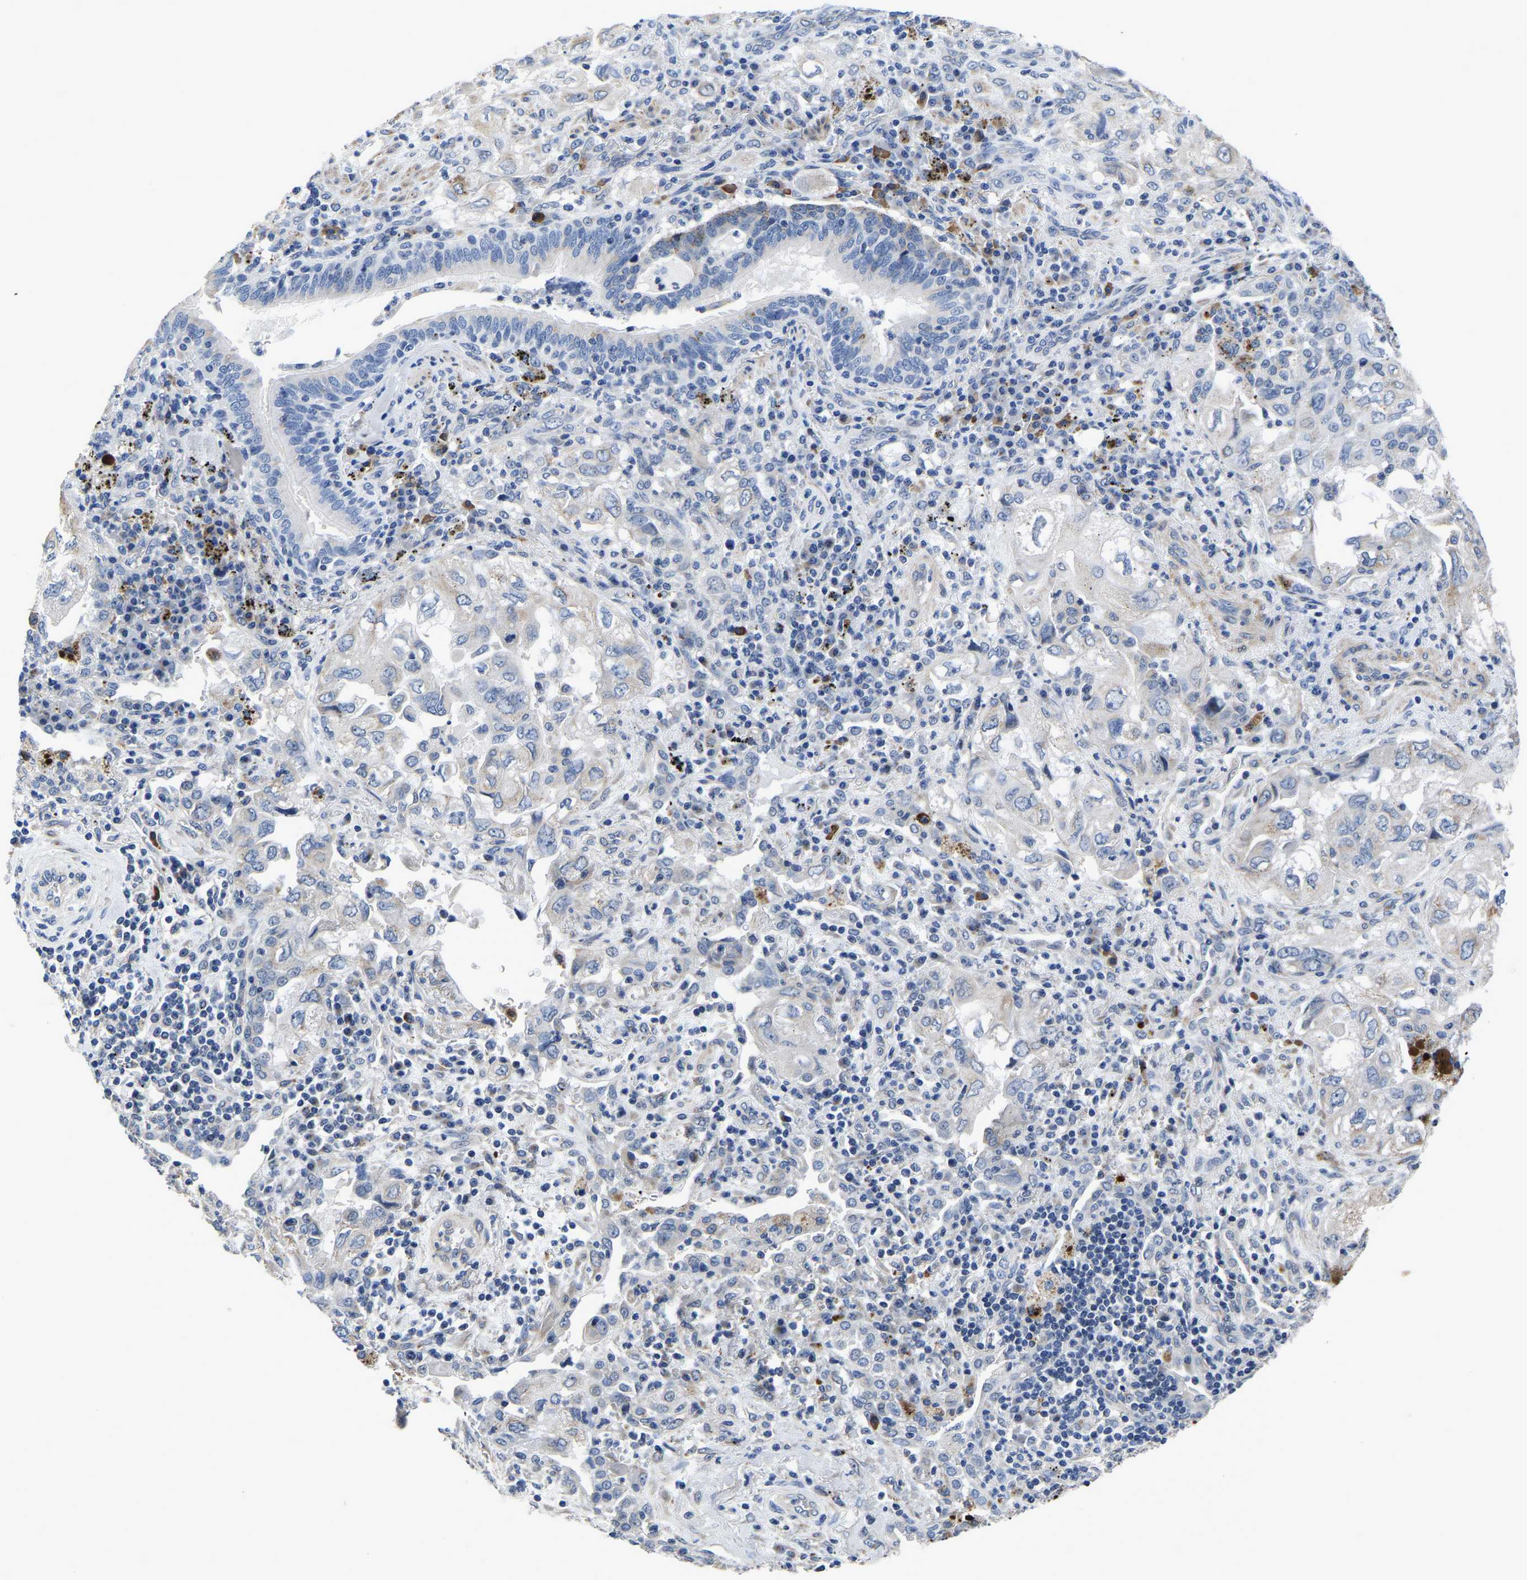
{"staining": {"intensity": "negative", "quantity": "none", "location": "none"}, "tissue": "lung cancer", "cell_type": "Tumor cells", "image_type": "cancer", "snomed": [{"axis": "morphology", "description": "Adenocarcinoma, NOS"}, {"axis": "topography", "description": "Lung"}], "caption": "The immunohistochemistry micrograph has no significant positivity in tumor cells of lung adenocarcinoma tissue.", "gene": "PDLIM7", "patient": {"sex": "male", "age": 64}}